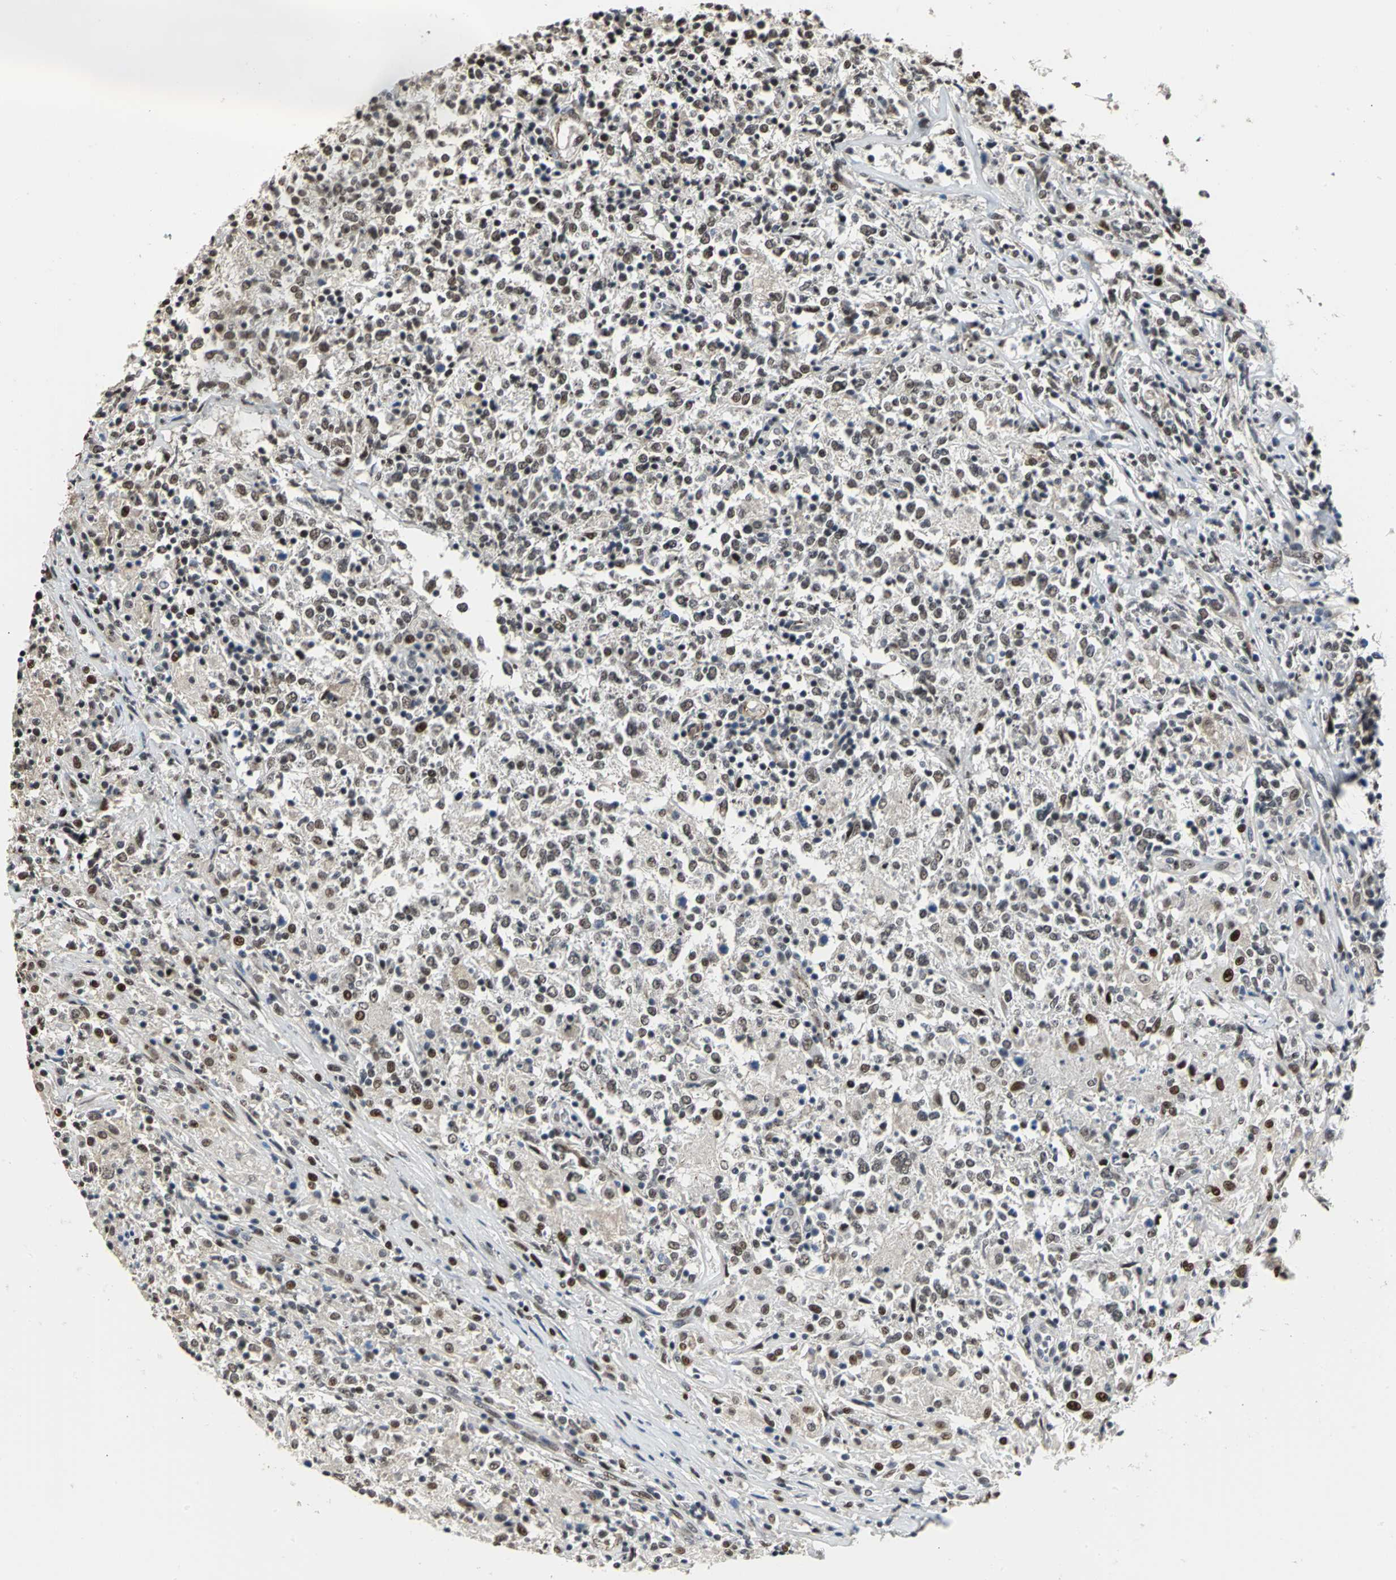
{"staining": {"intensity": "moderate", "quantity": ">75%", "location": "nuclear"}, "tissue": "lymphoma", "cell_type": "Tumor cells", "image_type": "cancer", "snomed": [{"axis": "morphology", "description": "Malignant lymphoma, non-Hodgkin's type, High grade"}, {"axis": "topography", "description": "Lymph node"}], "caption": "Lymphoma tissue reveals moderate nuclear positivity in about >75% of tumor cells", "gene": "CCDC88C", "patient": {"sex": "female", "age": 84}}